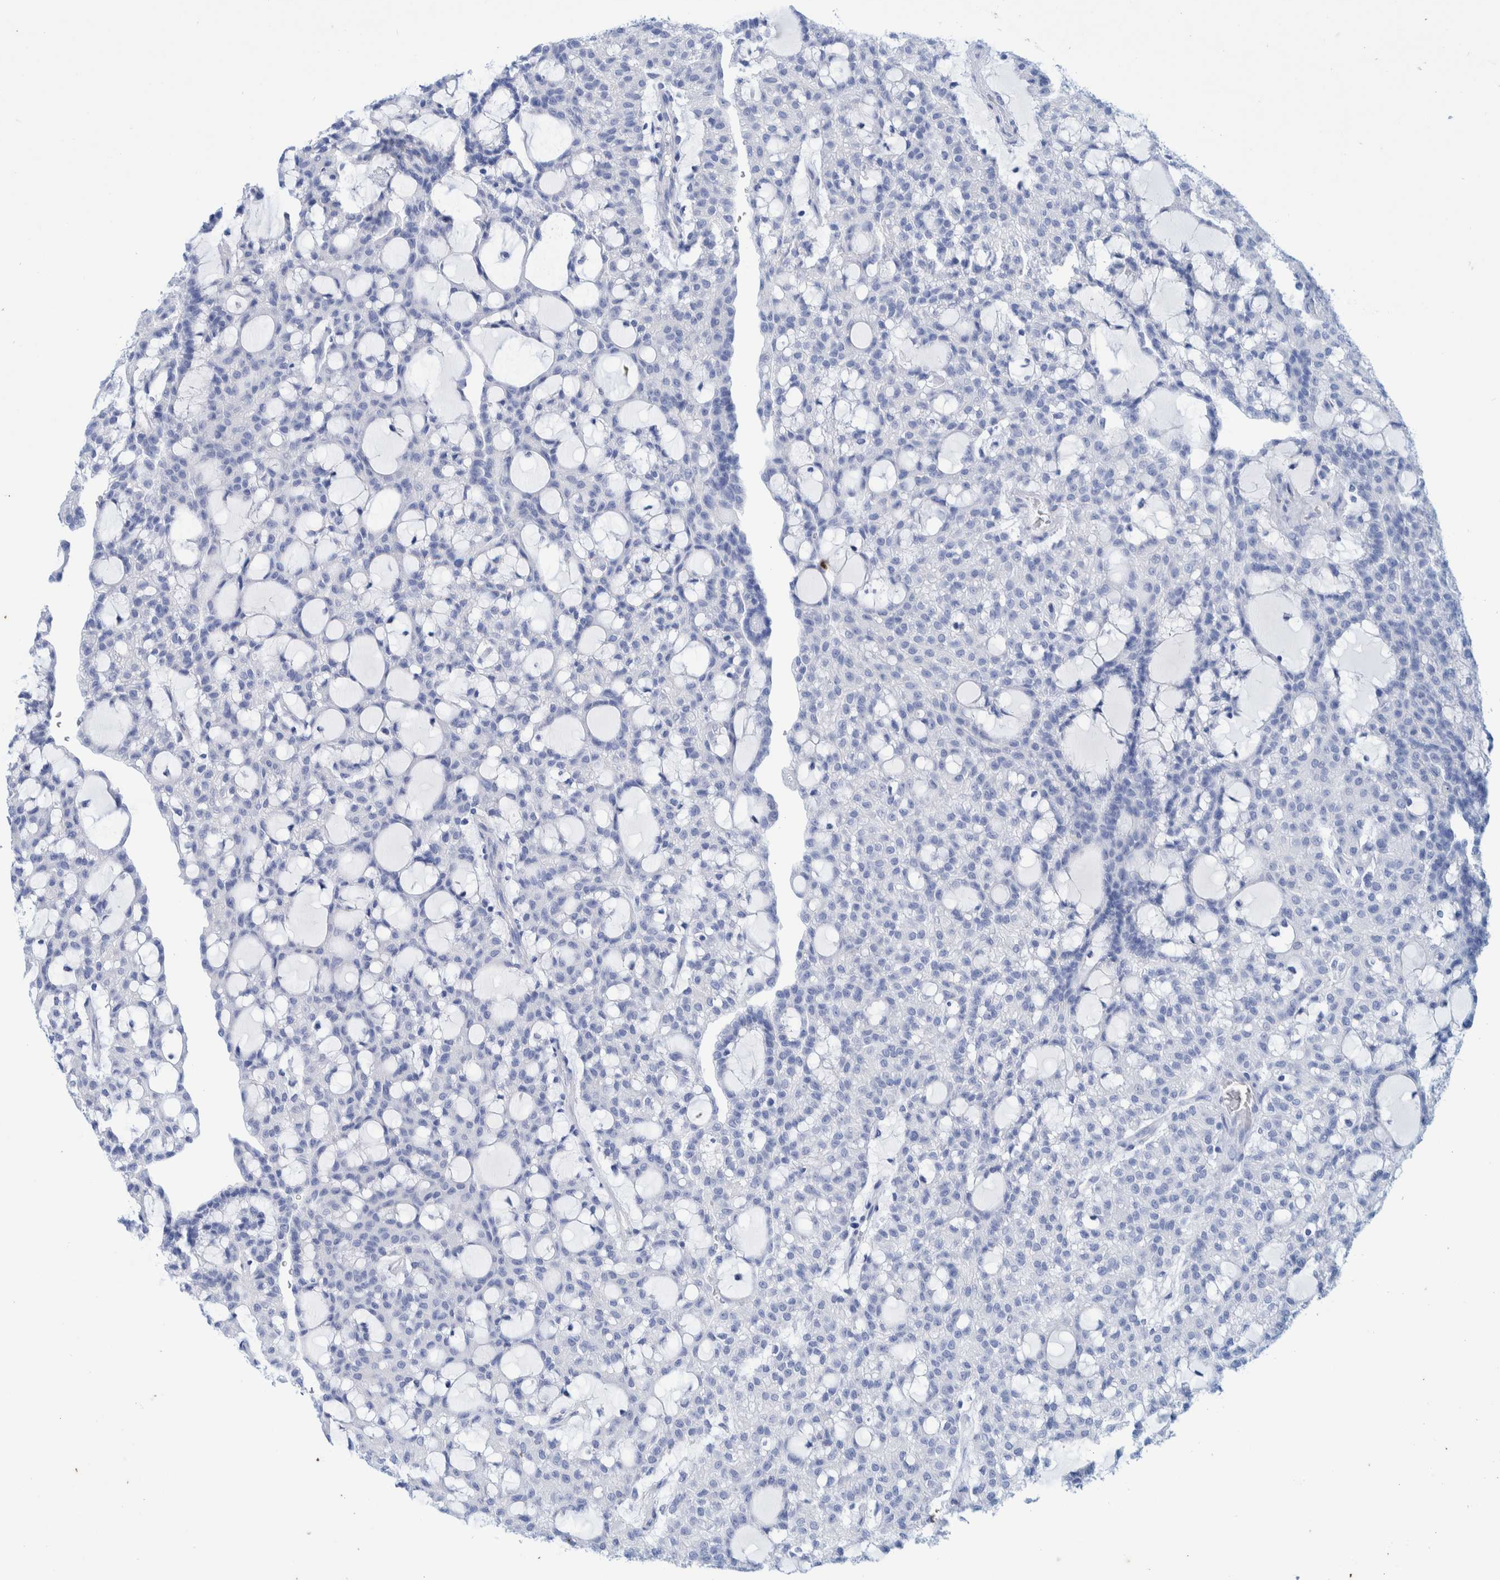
{"staining": {"intensity": "negative", "quantity": "none", "location": "none"}, "tissue": "renal cancer", "cell_type": "Tumor cells", "image_type": "cancer", "snomed": [{"axis": "morphology", "description": "Adenocarcinoma, NOS"}, {"axis": "topography", "description": "Kidney"}], "caption": "The micrograph demonstrates no significant staining in tumor cells of renal cancer.", "gene": "PERP", "patient": {"sex": "male", "age": 63}}